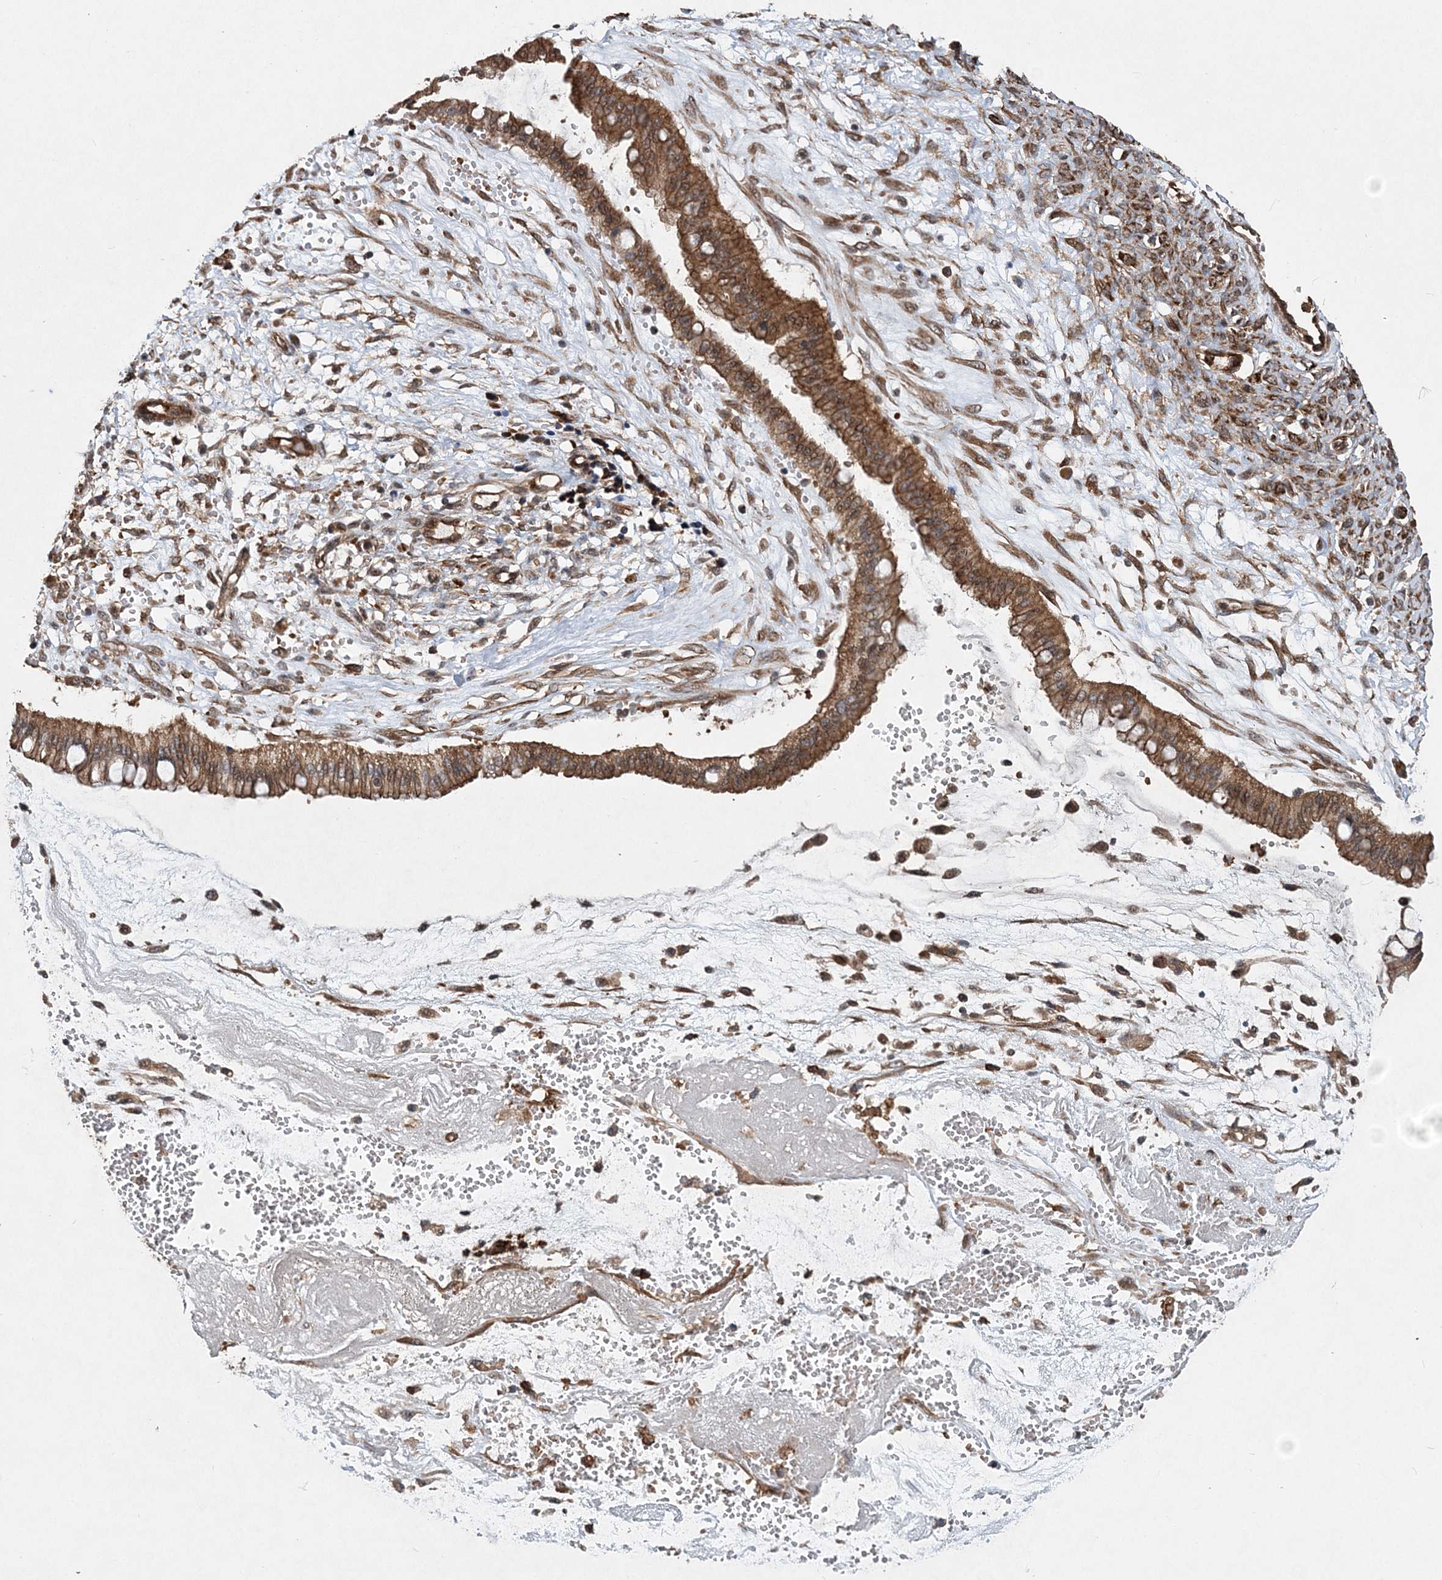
{"staining": {"intensity": "strong", "quantity": ">75%", "location": "cytoplasmic/membranous"}, "tissue": "ovarian cancer", "cell_type": "Tumor cells", "image_type": "cancer", "snomed": [{"axis": "morphology", "description": "Cystadenocarcinoma, mucinous, NOS"}, {"axis": "topography", "description": "Ovary"}], "caption": "Mucinous cystadenocarcinoma (ovarian) was stained to show a protein in brown. There is high levels of strong cytoplasmic/membranous staining in approximately >75% of tumor cells.", "gene": "HYCC2", "patient": {"sex": "female", "age": 73}}